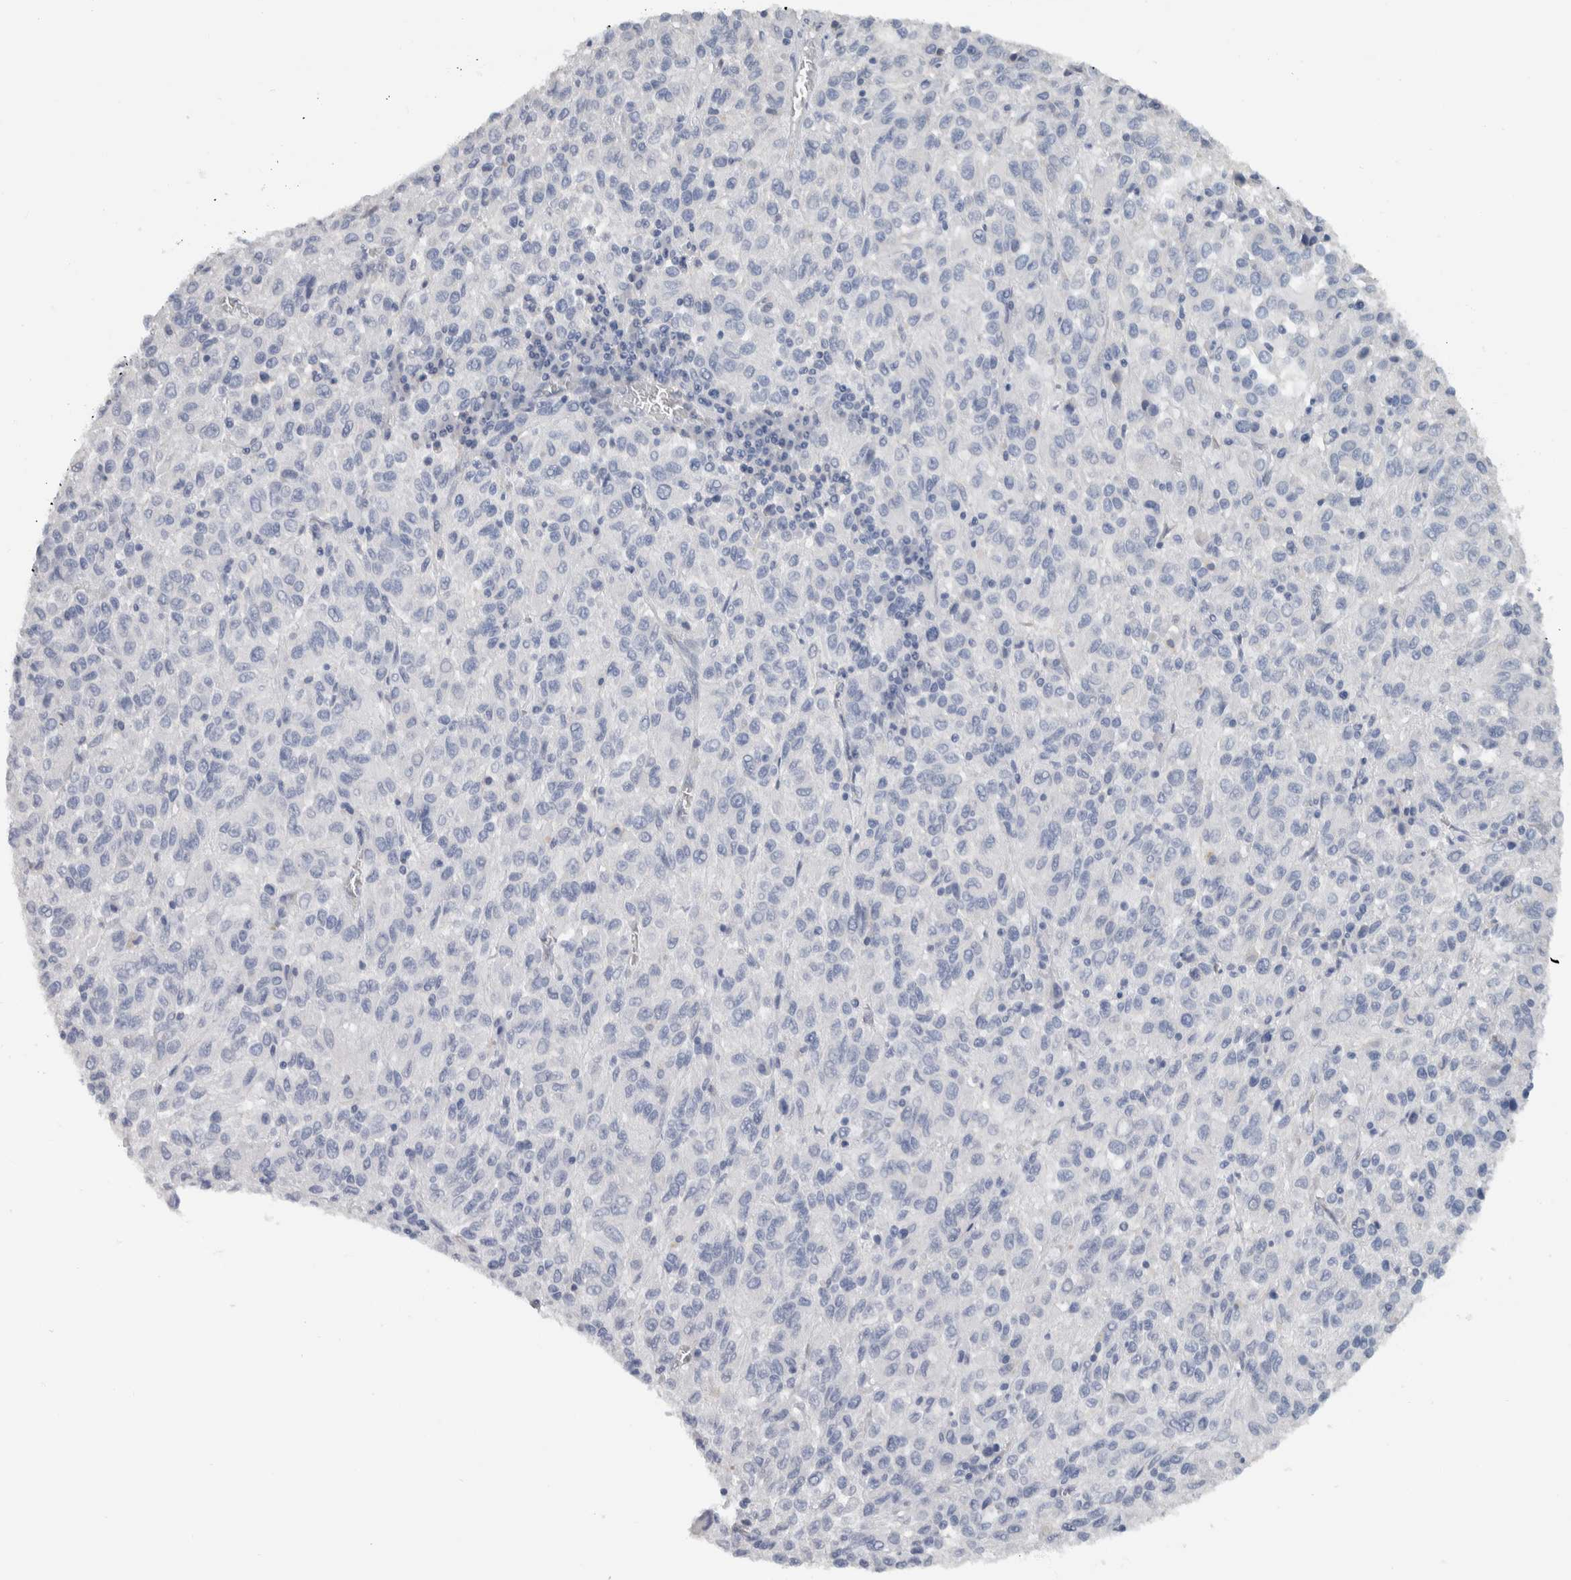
{"staining": {"intensity": "negative", "quantity": "none", "location": "none"}, "tissue": "melanoma", "cell_type": "Tumor cells", "image_type": "cancer", "snomed": [{"axis": "morphology", "description": "Malignant melanoma, Metastatic site"}, {"axis": "topography", "description": "Lung"}], "caption": "IHC of human malignant melanoma (metastatic site) demonstrates no expression in tumor cells.", "gene": "NEFM", "patient": {"sex": "male", "age": 64}}